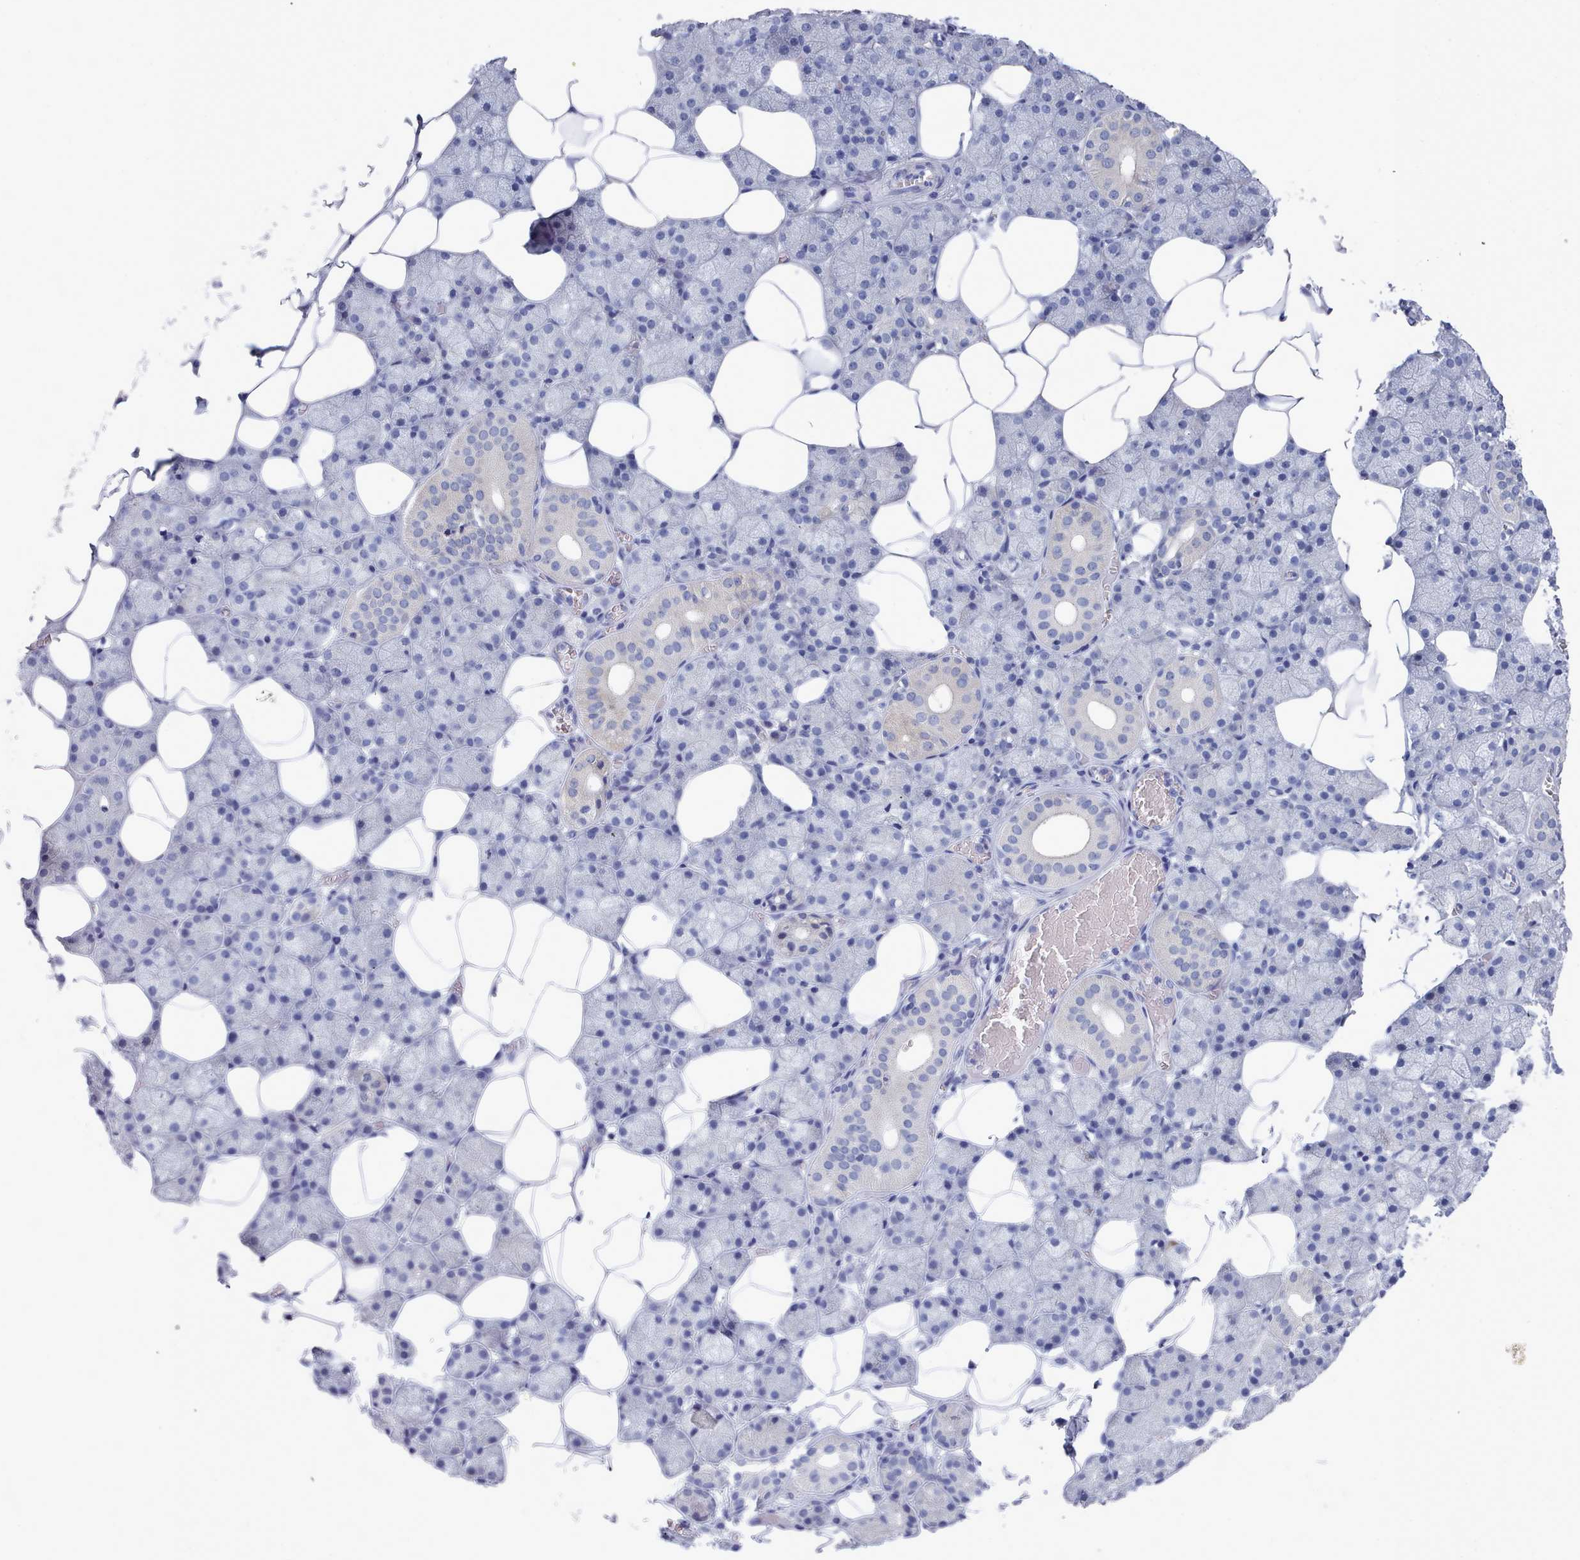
{"staining": {"intensity": "negative", "quantity": "none", "location": "none"}, "tissue": "salivary gland", "cell_type": "Glandular cells", "image_type": "normal", "snomed": [{"axis": "morphology", "description": "Normal tissue, NOS"}, {"axis": "topography", "description": "Salivary gland"}], "caption": "A high-resolution micrograph shows immunohistochemistry staining of unremarkable salivary gland, which demonstrates no significant expression in glandular cells.", "gene": "ENSG00000285188", "patient": {"sex": "female", "age": 33}}